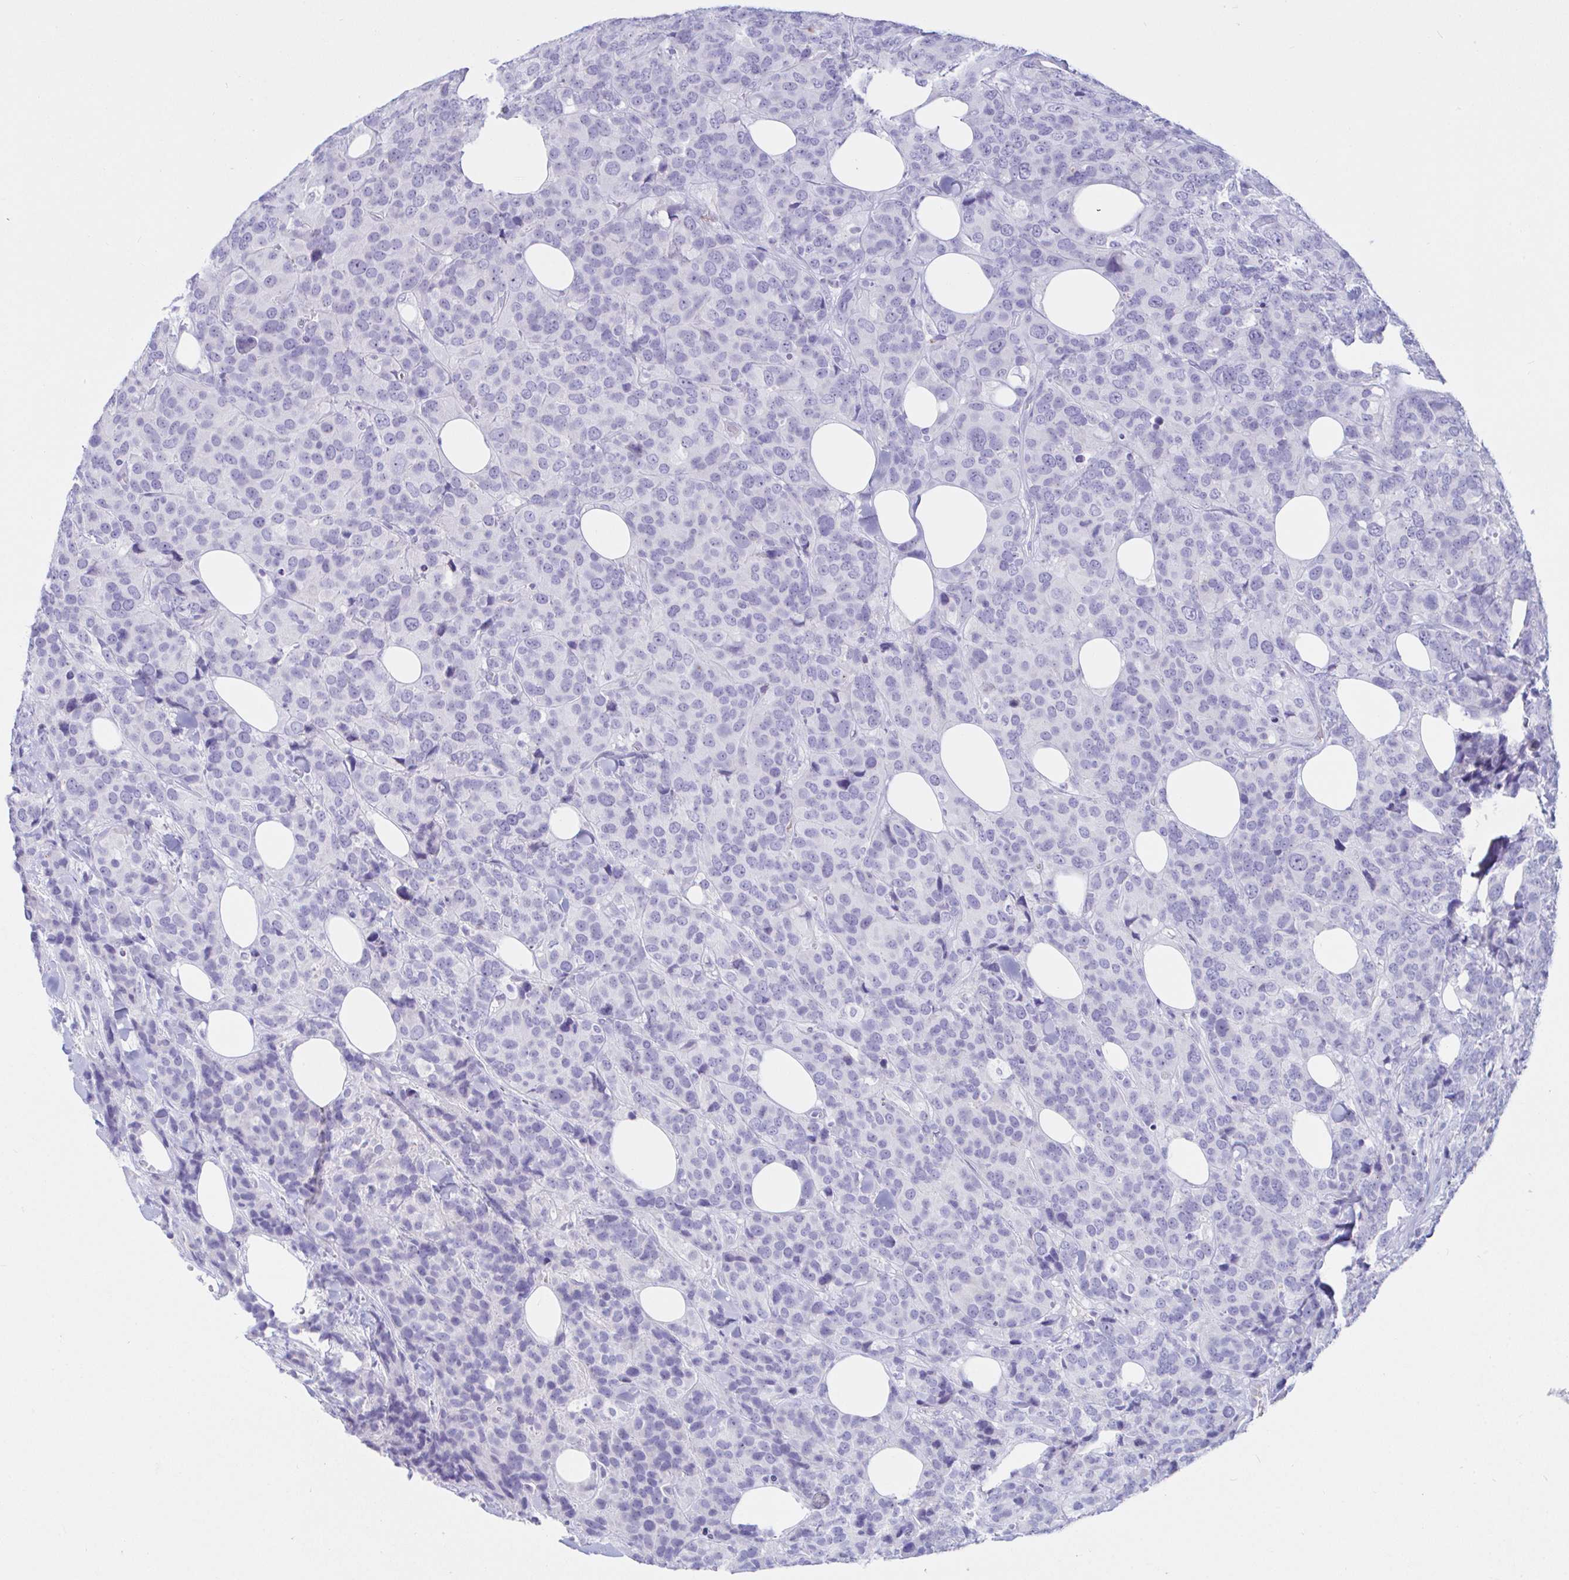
{"staining": {"intensity": "negative", "quantity": "none", "location": "none"}, "tissue": "breast cancer", "cell_type": "Tumor cells", "image_type": "cancer", "snomed": [{"axis": "morphology", "description": "Lobular carcinoma"}, {"axis": "topography", "description": "Breast"}], "caption": "A micrograph of breast cancer stained for a protein reveals no brown staining in tumor cells. Nuclei are stained in blue.", "gene": "SAA4", "patient": {"sex": "female", "age": 59}}